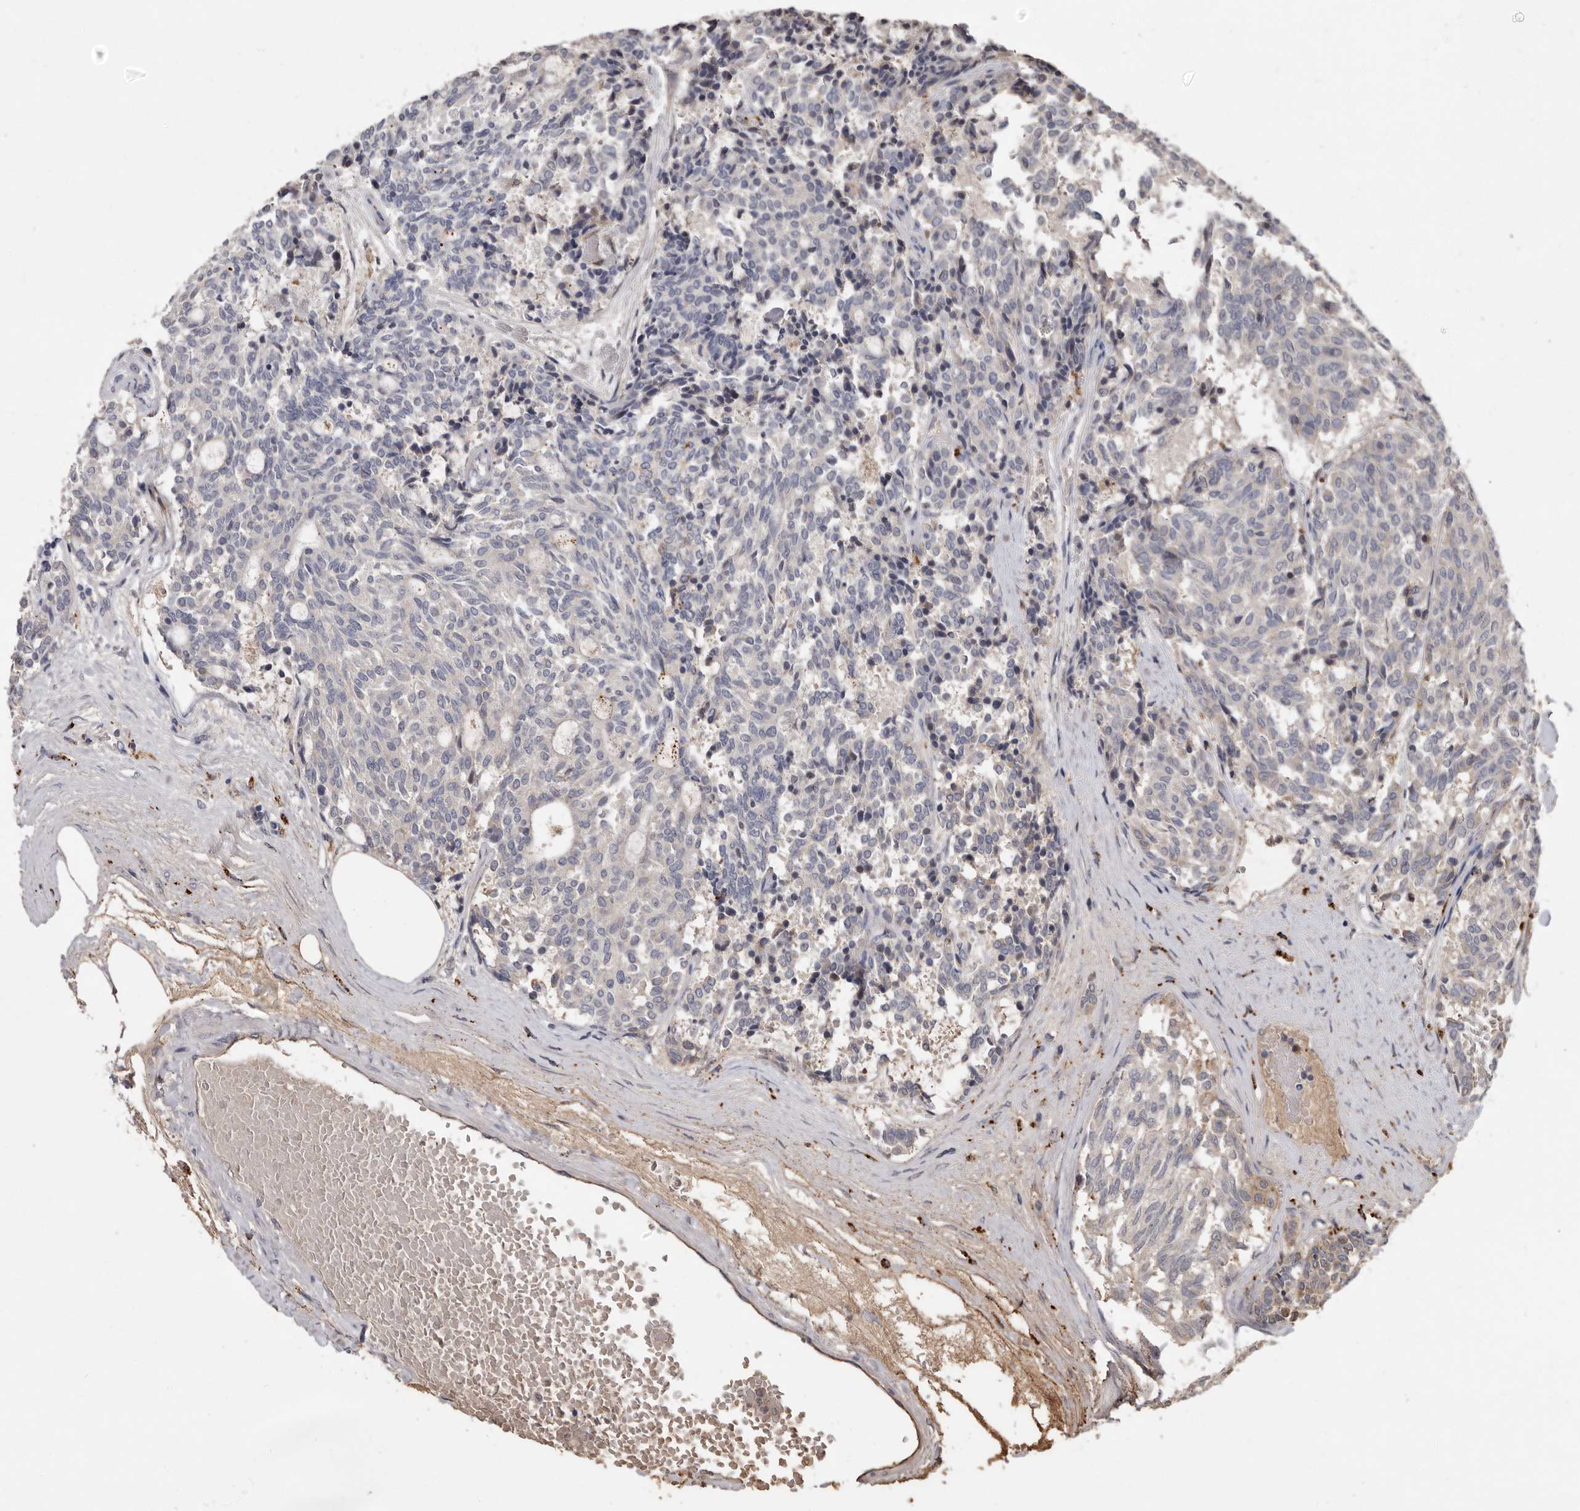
{"staining": {"intensity": "weak", "quantity": "<25%", "location": "cytoplasmic/membranous"}, "tissue": "carcinoid", "cell_type": "Tumor cells", "image_type": "cancer", "snomed": [{"axis": "morphology", "description": "Carcinoid, malignant, NOS"}, {"axis": "topography", "description": "Pancreas"}], "caption": "The micrograph displays no significant positivity in tumor cells of carcinoid.", "gene": "LRGUK", "patient": {"sex": "female", "age": 54}}